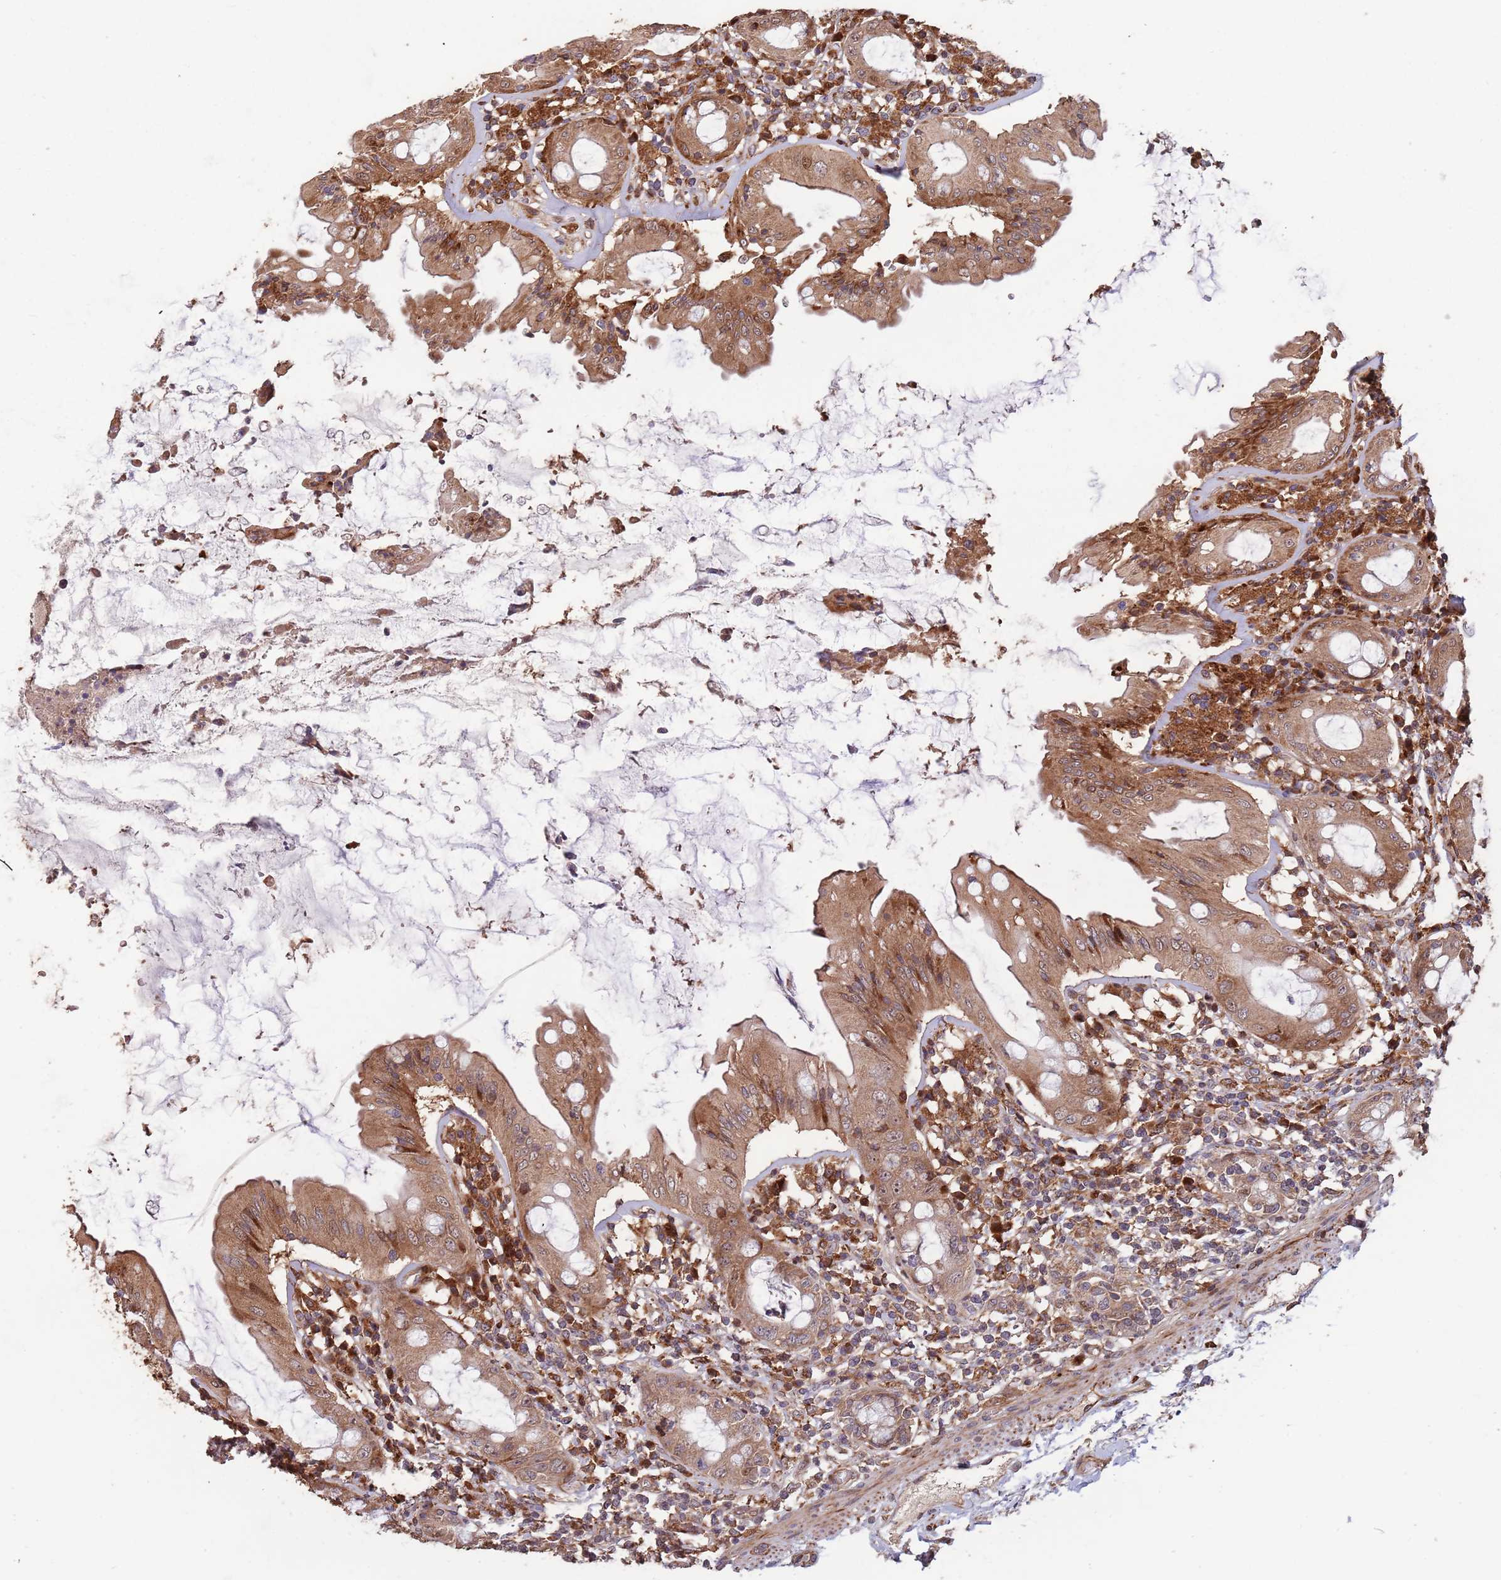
{"staining": {"intensity": "strong", "quantity": ">75%", "location": "cytoplasmic/membranous"}, "tissue": "rectum", "cell_type": "Glandular cells", "image_type": "normal", "snomed": [{"axis": "morphology", "description": "Normal tissue, NOS"}, {"axis": "topography", "description": "Rectum"}], "caption": "The immunohistochemical stain highlights strong cytoplasmic/membranous positivity in glandular cells of benign rectum. The staining was performed using DAB (3,3'-diaminobenzidine), with brown indicating positive protein expression. Nuclei are stained blue with hematoxylin.", "gene": "ZNF428", "patient": {"sex": "female", "age": 57}}